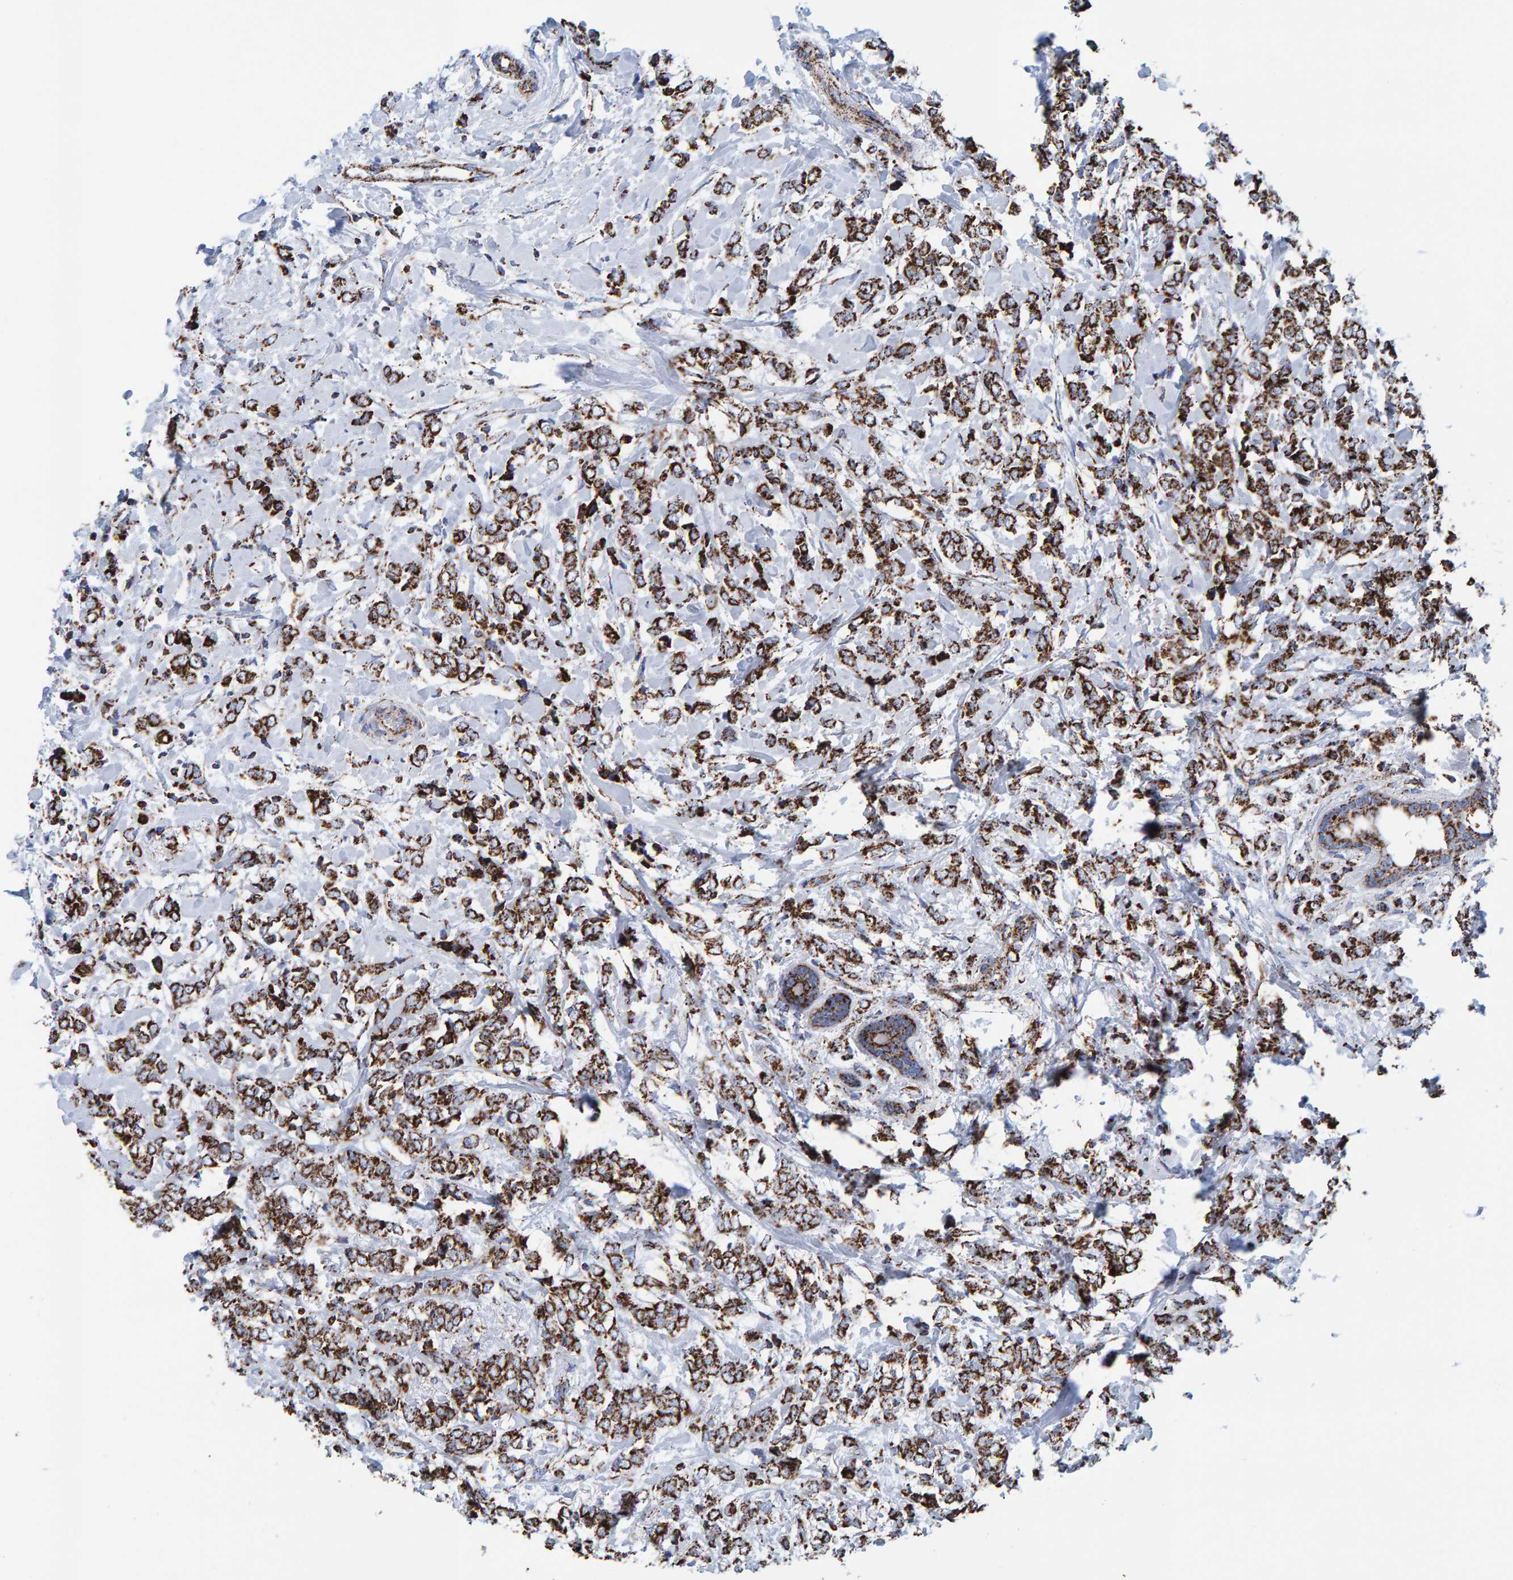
{"staining": {"intensity": "strong", "quantity": ">75%", "location": "cytoplasmic/membranous"}, "tissue": "breast cancer", "cell_type": "Tumor cells", "image_type": "cancer", "snomed": [{"axis": "morphology", "description": "Normal tissue, NOS"}, {"axis": "morphology", "description": "Lobular carcinoma"}, {"axis": "topography", "description": "Breast"}], "caption": "Protein expression analysis of breast cancer (lobular carcinoma) exhibits strong cytoplasmic/membranous expression in about >75% of tumor cells.", "gene": "ENSG00000262660", "patient": {"sex": "female", "age": 47}}